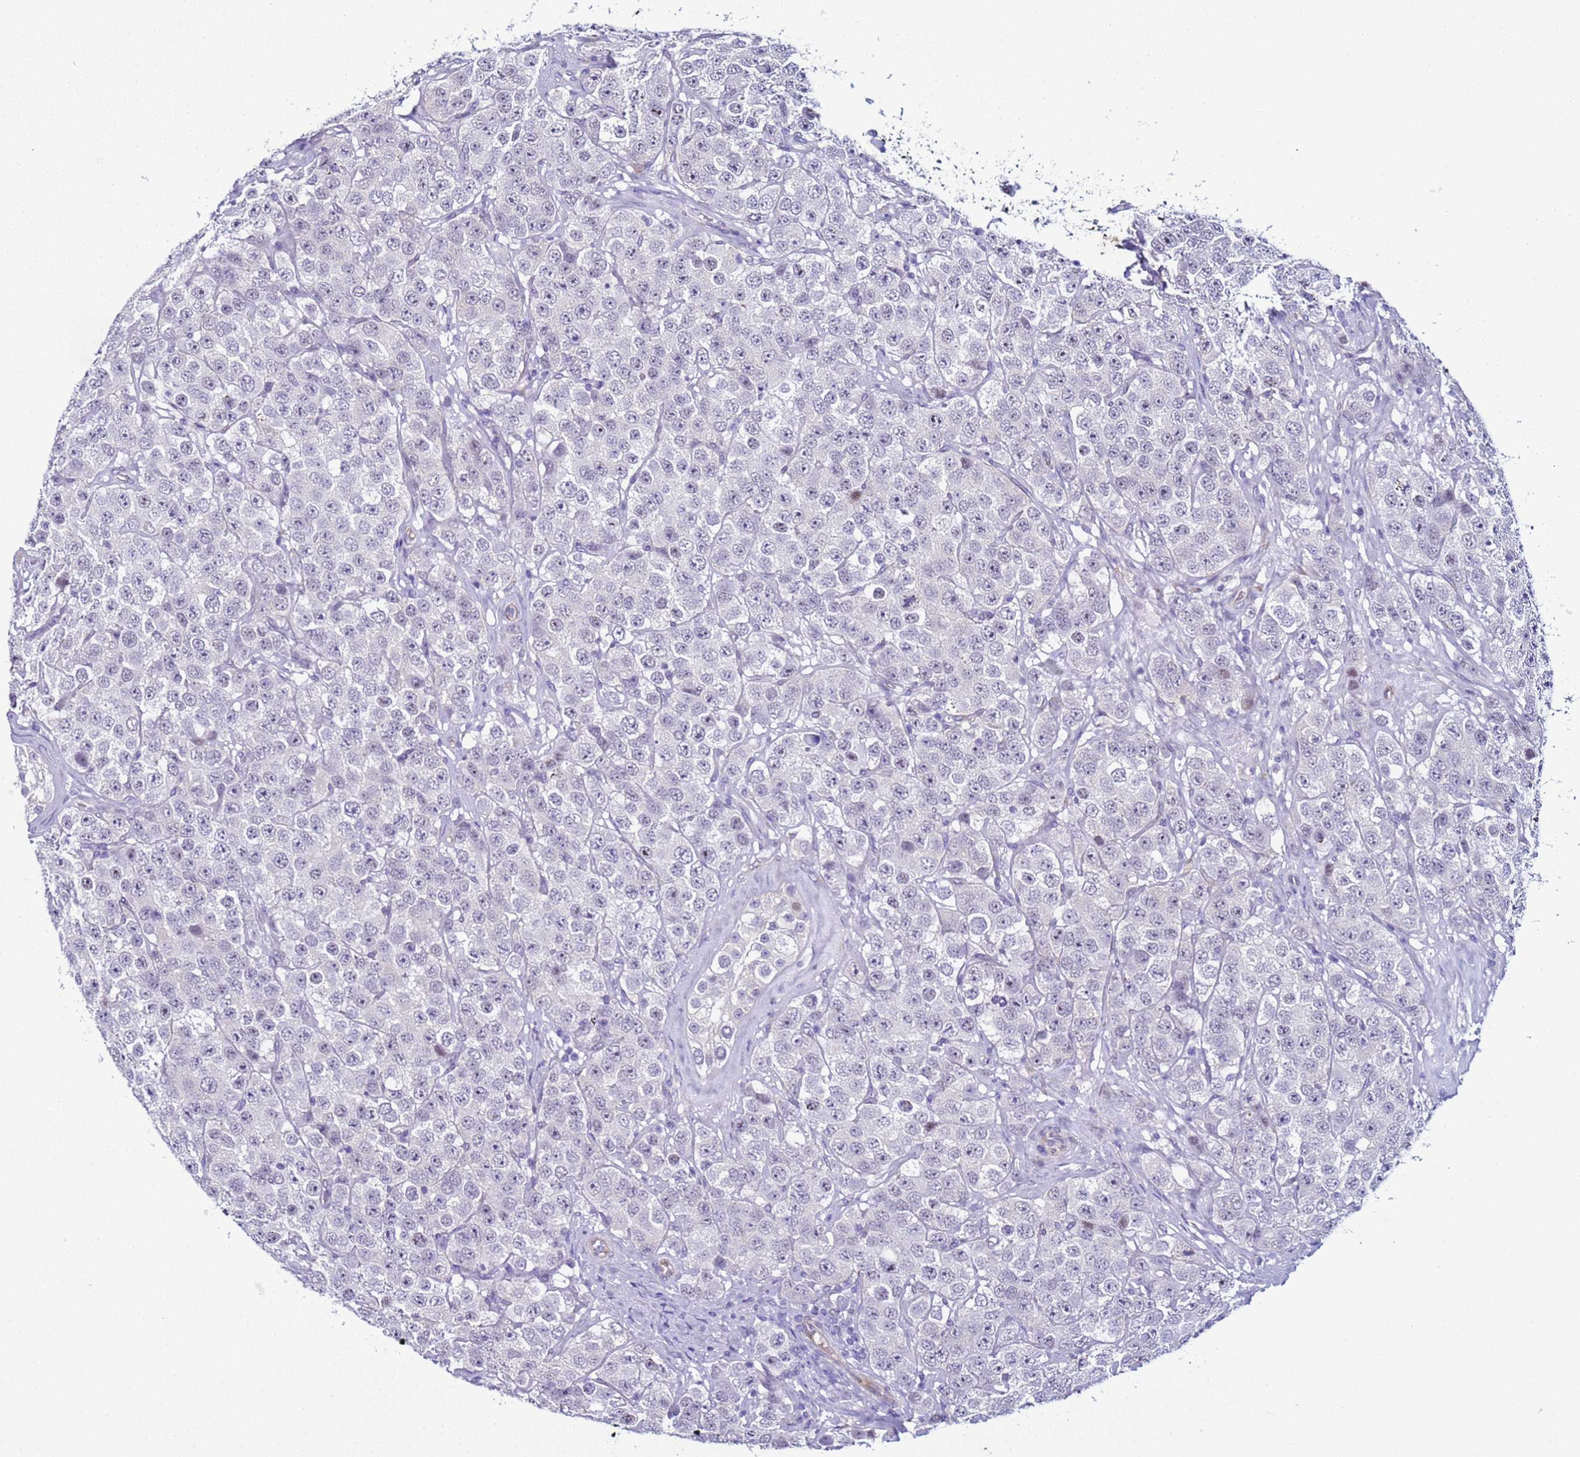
{"staining": {"intensity": "negative", "quantity": "none", "location": "none"}, "tissue": "testis cancer", "cell_type": "Tumor cells", "image_type": "cancer", "snomed": [{"axis": "morphology", "description": "Seminoma, NOS"}, {"axis": "topography", "description": "Testis"}], "caption": "Immunohistochemical staining of human seminoma (testis) exhibits no significant positivity in tumor cells.", "gene": "LRRC10B", "patient": {"sex": "male", "age": 28}}